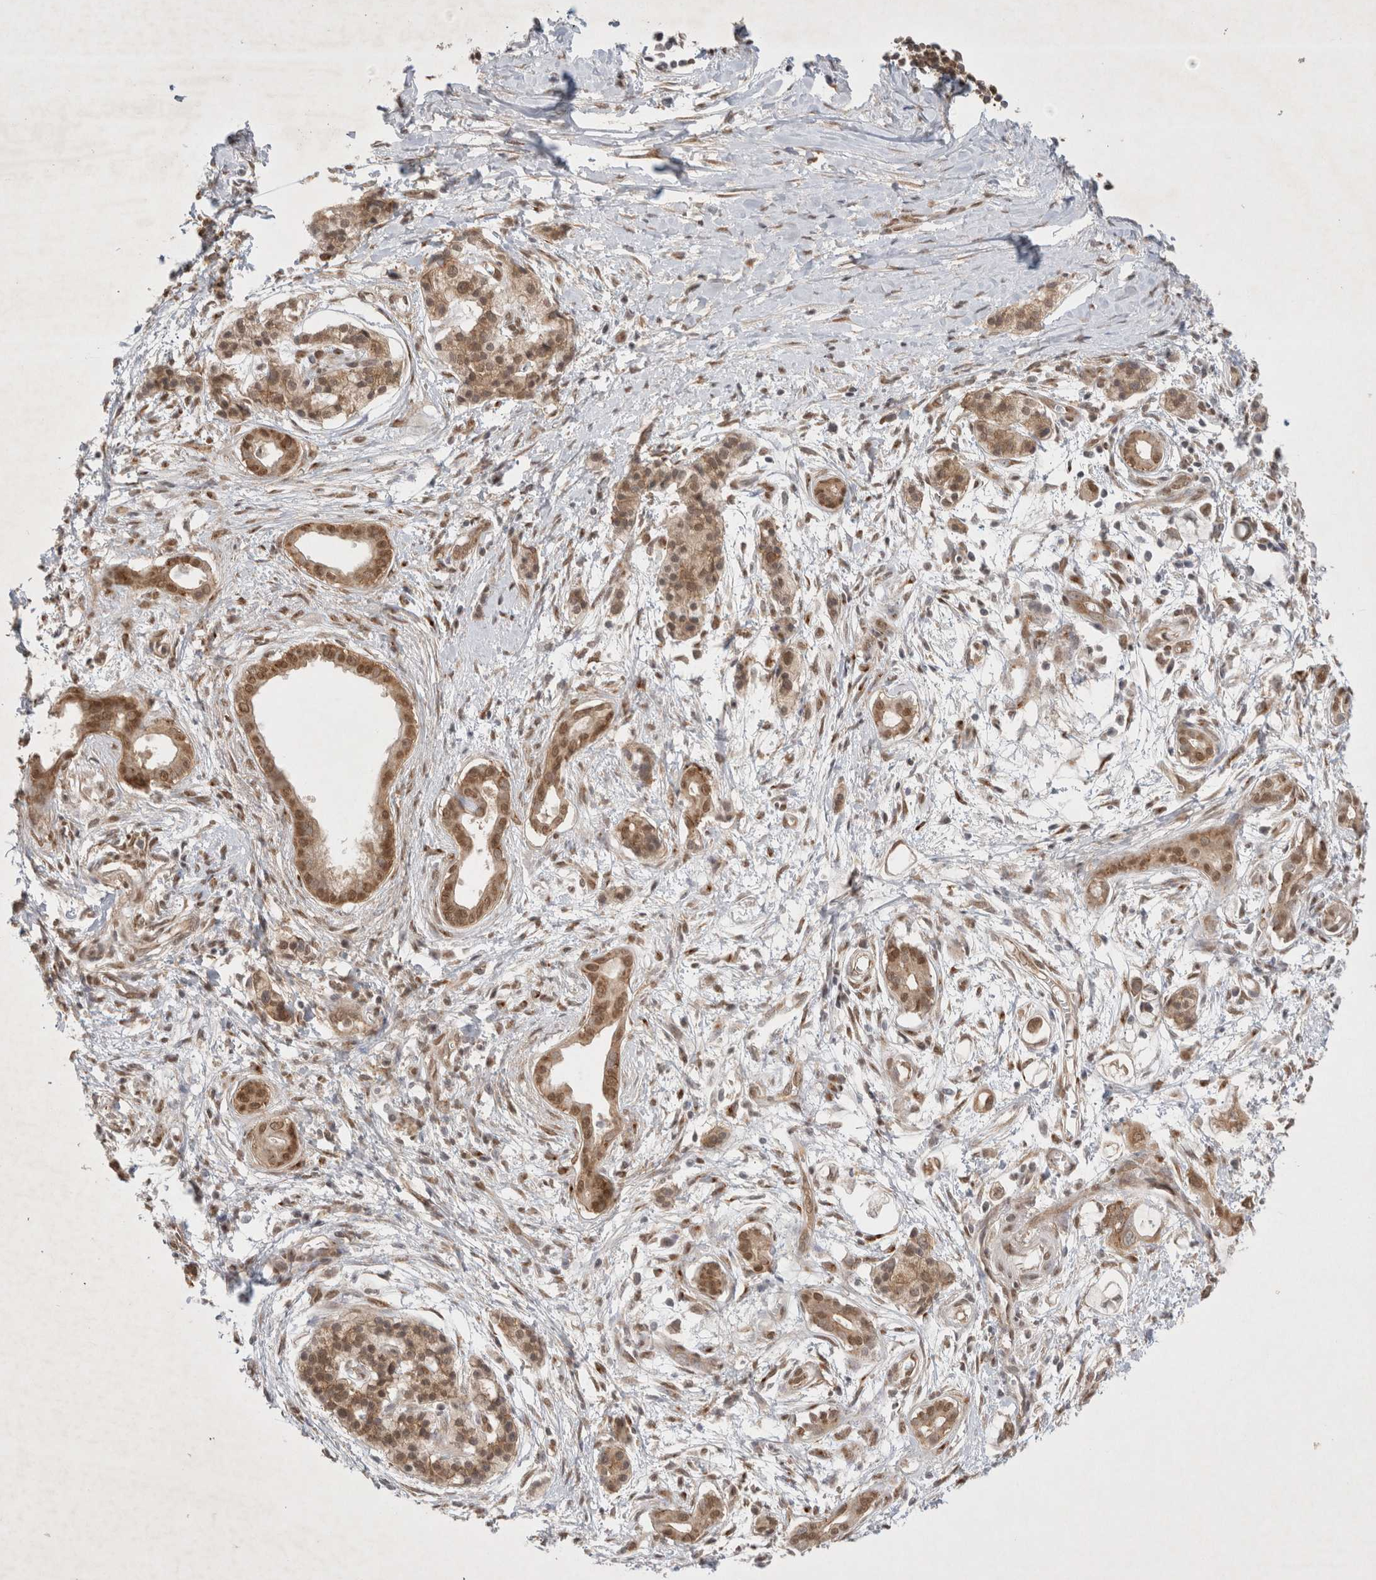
{"staining": {"intensity": "moderate", "quantity": ">75%", "location": "cytoplasmic/membranous,nuclear"}, "tissue": "pancreatic cancer", "cell_type": "Tumor cells", "image_type": "cancer", "snomed": [{"axis": "morphology", "description": "Adenocarcinoma, NOS"}, {"axis": "topography", "description": "Pancreas"}], "caption": "Moderate cytoplasmic/membranous and nuclear expression is appreciated in approximately >75% of tumor cells in adenocarcinoma (pancreatic). The staining is performed using DAB (3,3'-diaminobenzidine) brown chromogen to label protein expression. The nuclei are counter-stained blue using hematoxylin.", "gene": "WIPF2", "patient": {"sex": "male", "age": 59}}